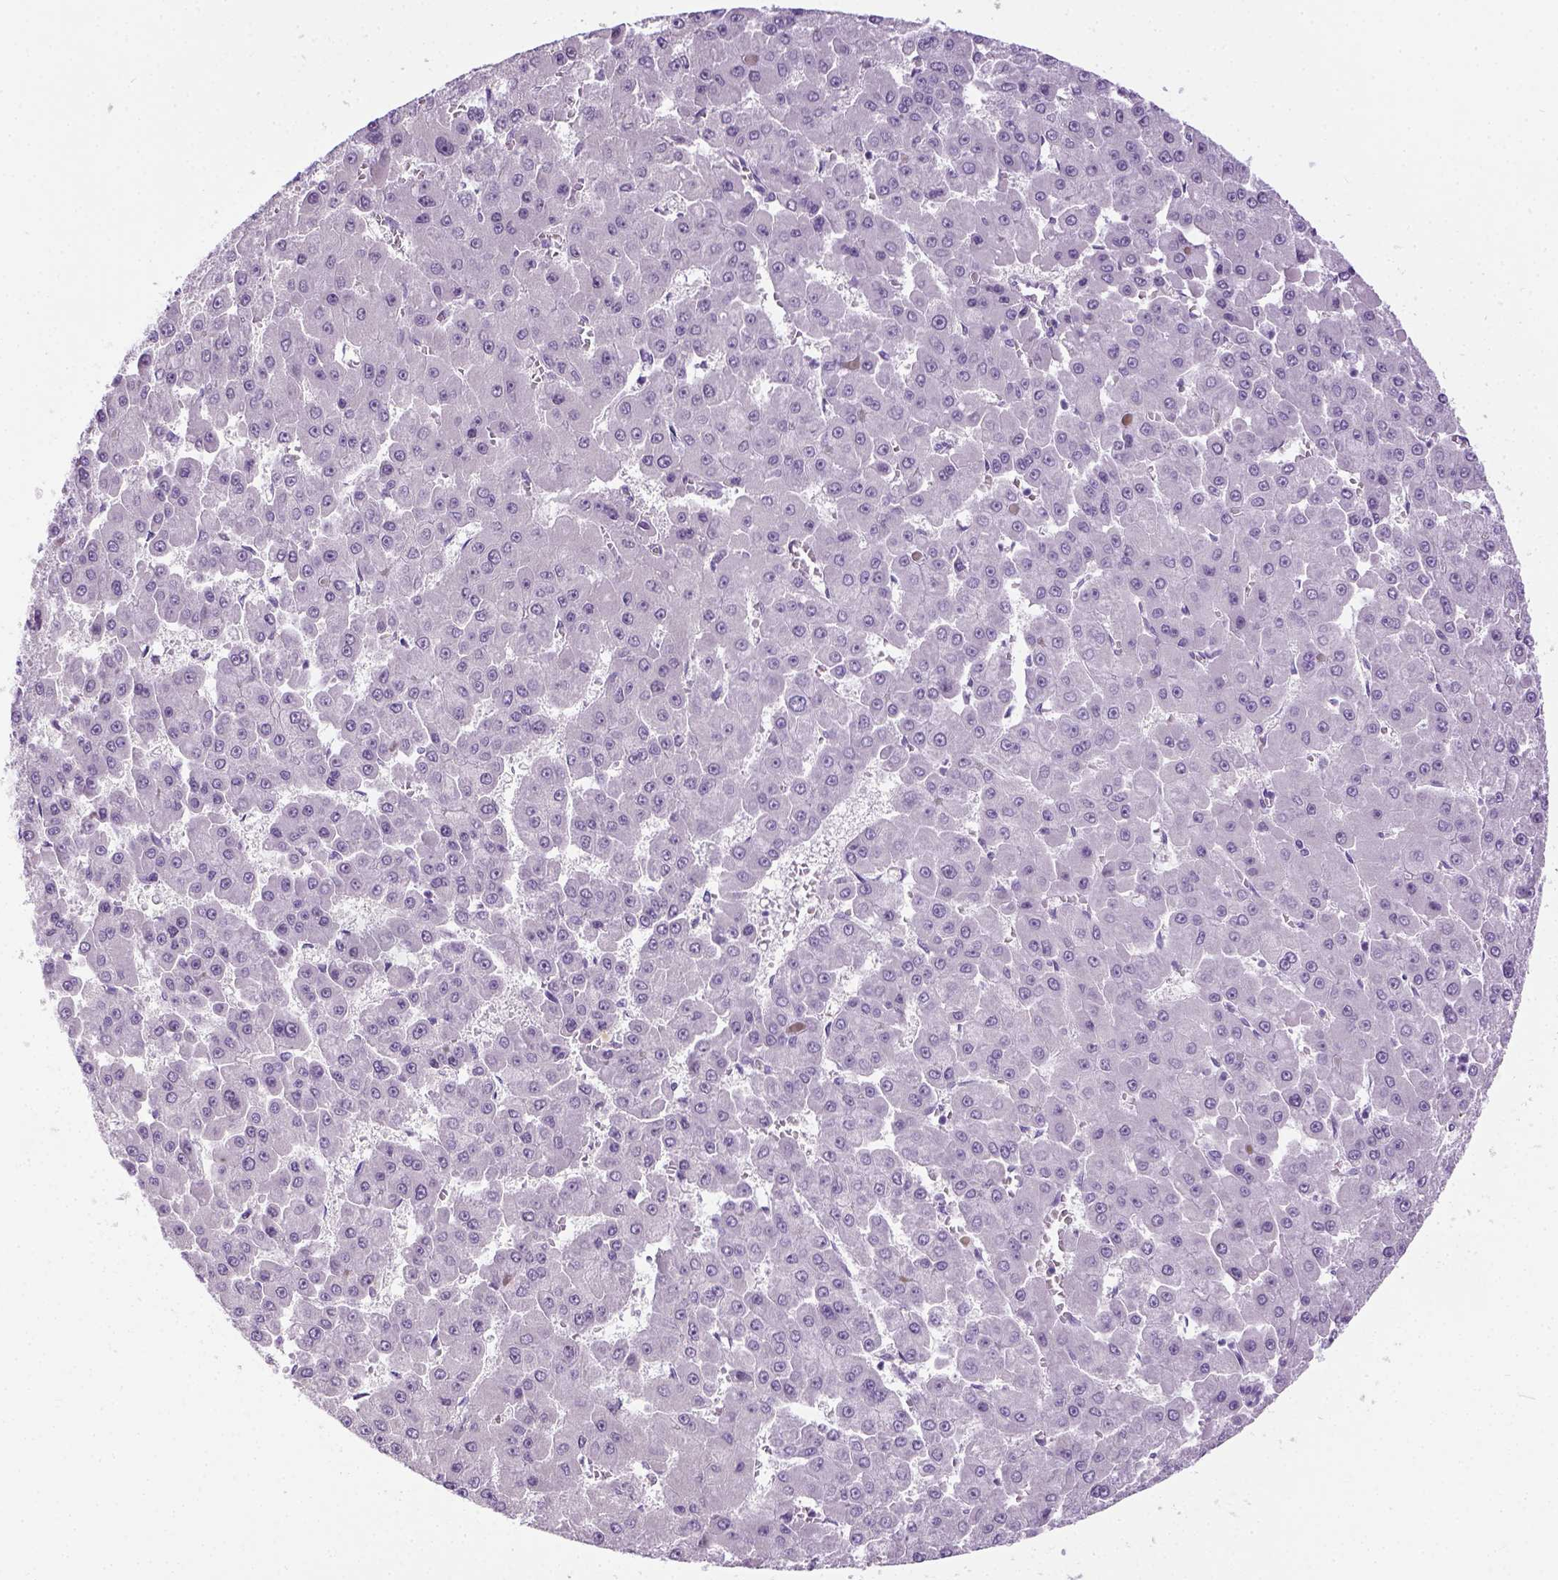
{"staining": {"intensity": "negative", "quantity": "none", "location": "none"}, "tissue": "liver cancer", "cell_type": "Tumor cells", "image_type": "cancer", "snomed": [{"axis": "morphology", "description": "Carcinoma, Hepatocellular, NOS"}, {"axis": "topography", "description": "Liver"}], "caption": "Liver cancer (hepatocellular carcinoma) stained for a protein using immunohistochemistry (IHC) shows no staining tumor cells.", "gene": "LGSN", "patient": {"sex": "male", "age": 78}}